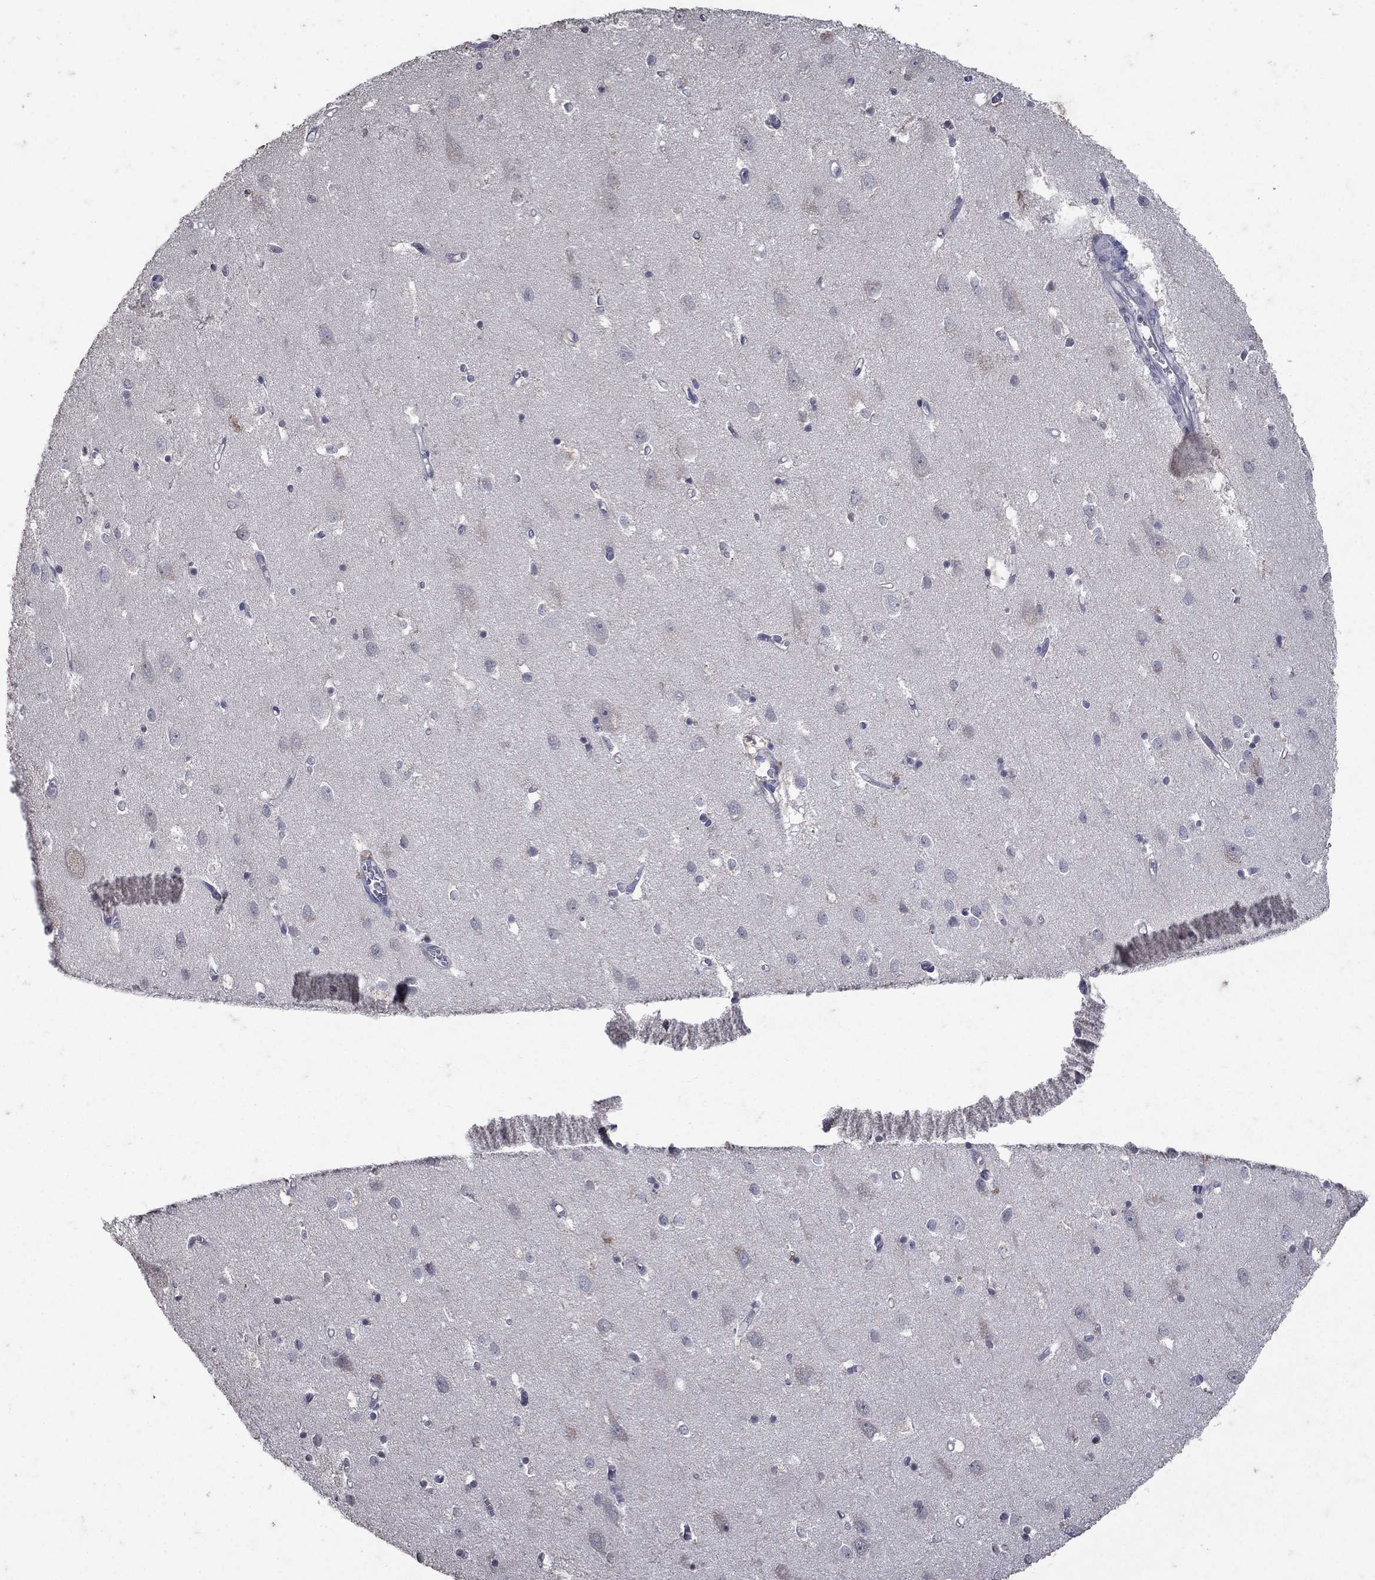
{"staining": {"intensity": "negative", "quantity": "none", "location": "none"}, "tissue": "cerebral cortex", "cell_type": "Endothelial cells", "image_type": "normal", "snomed": [{"axis": "morphology", "description": "Normal tissue, NOS"}, {"axis": "topography", "description": "Cerebral cortex"}], "caption": "The photomicrograph reveals no staining of endothelial cells in unremarkable cerebral cortex. Brightfield microscopy of immunohistochemistry stained with DAB (brown) and hematoxylin (blue), captured at high magnification.", "gene": "NPC2", "patient": {"sex": "male", "age": 70}}